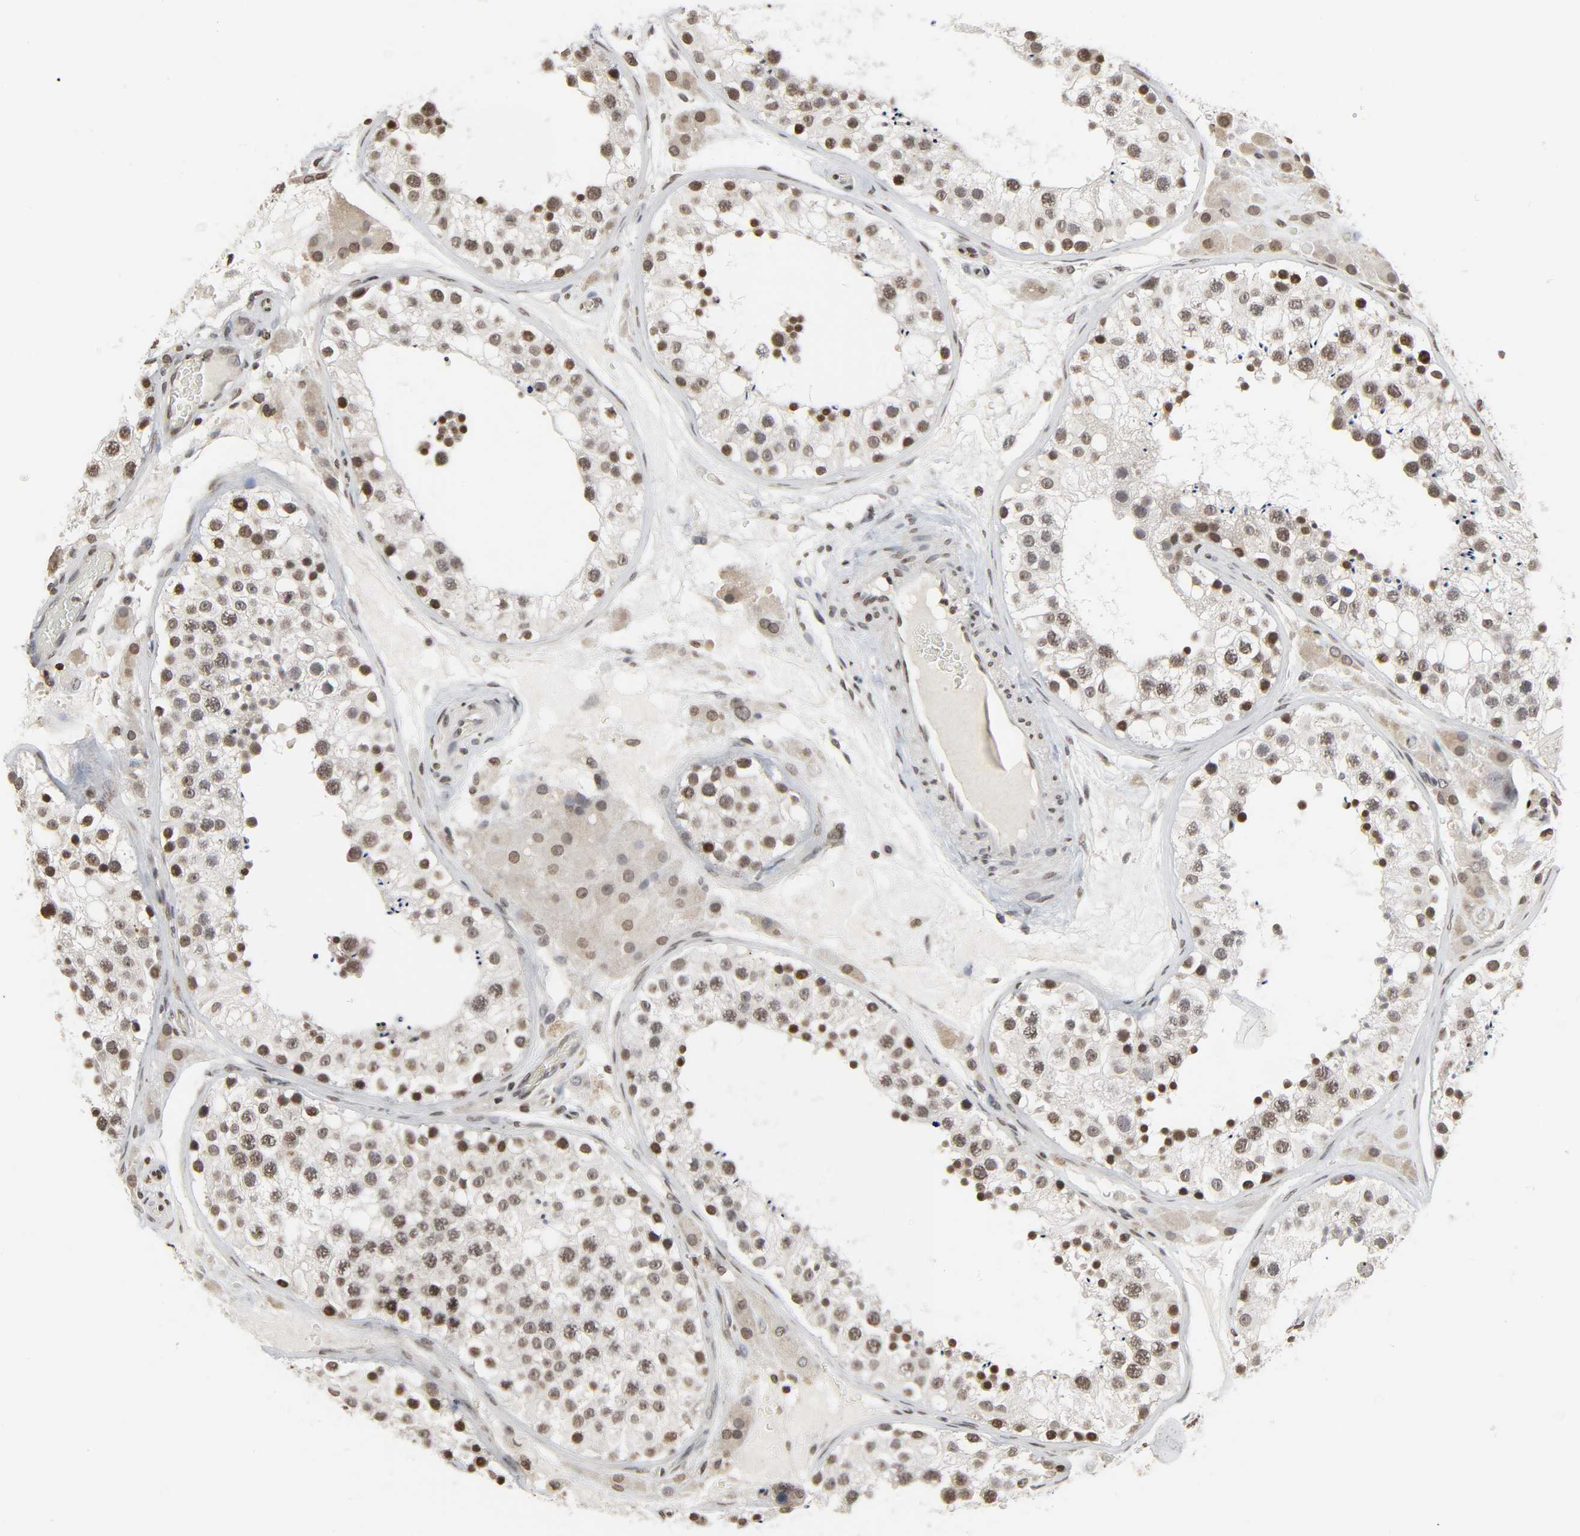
{"staining": {"intensity": "moderate", "quantity": ">75%", "location": "nuclear"}, "tissue": "testis", "cell_type": "Cells in seminiferous ducts", "image_type": "normal", "snomed": [{"axis": "morphology", "description": "Normal tissue, NOS"}, {"axis": "topography", "description": "Testis"}], "caption": "Immunohistochemistry (IHC) micrograph of normal human testis stained for a protein (brown), which reveals medium levels of moderate nuclear expression in approximately >75% of cells in seminiferous ducts.", "gene": "ELAVL1", "patient": {"sex": "male", "age": 26}}